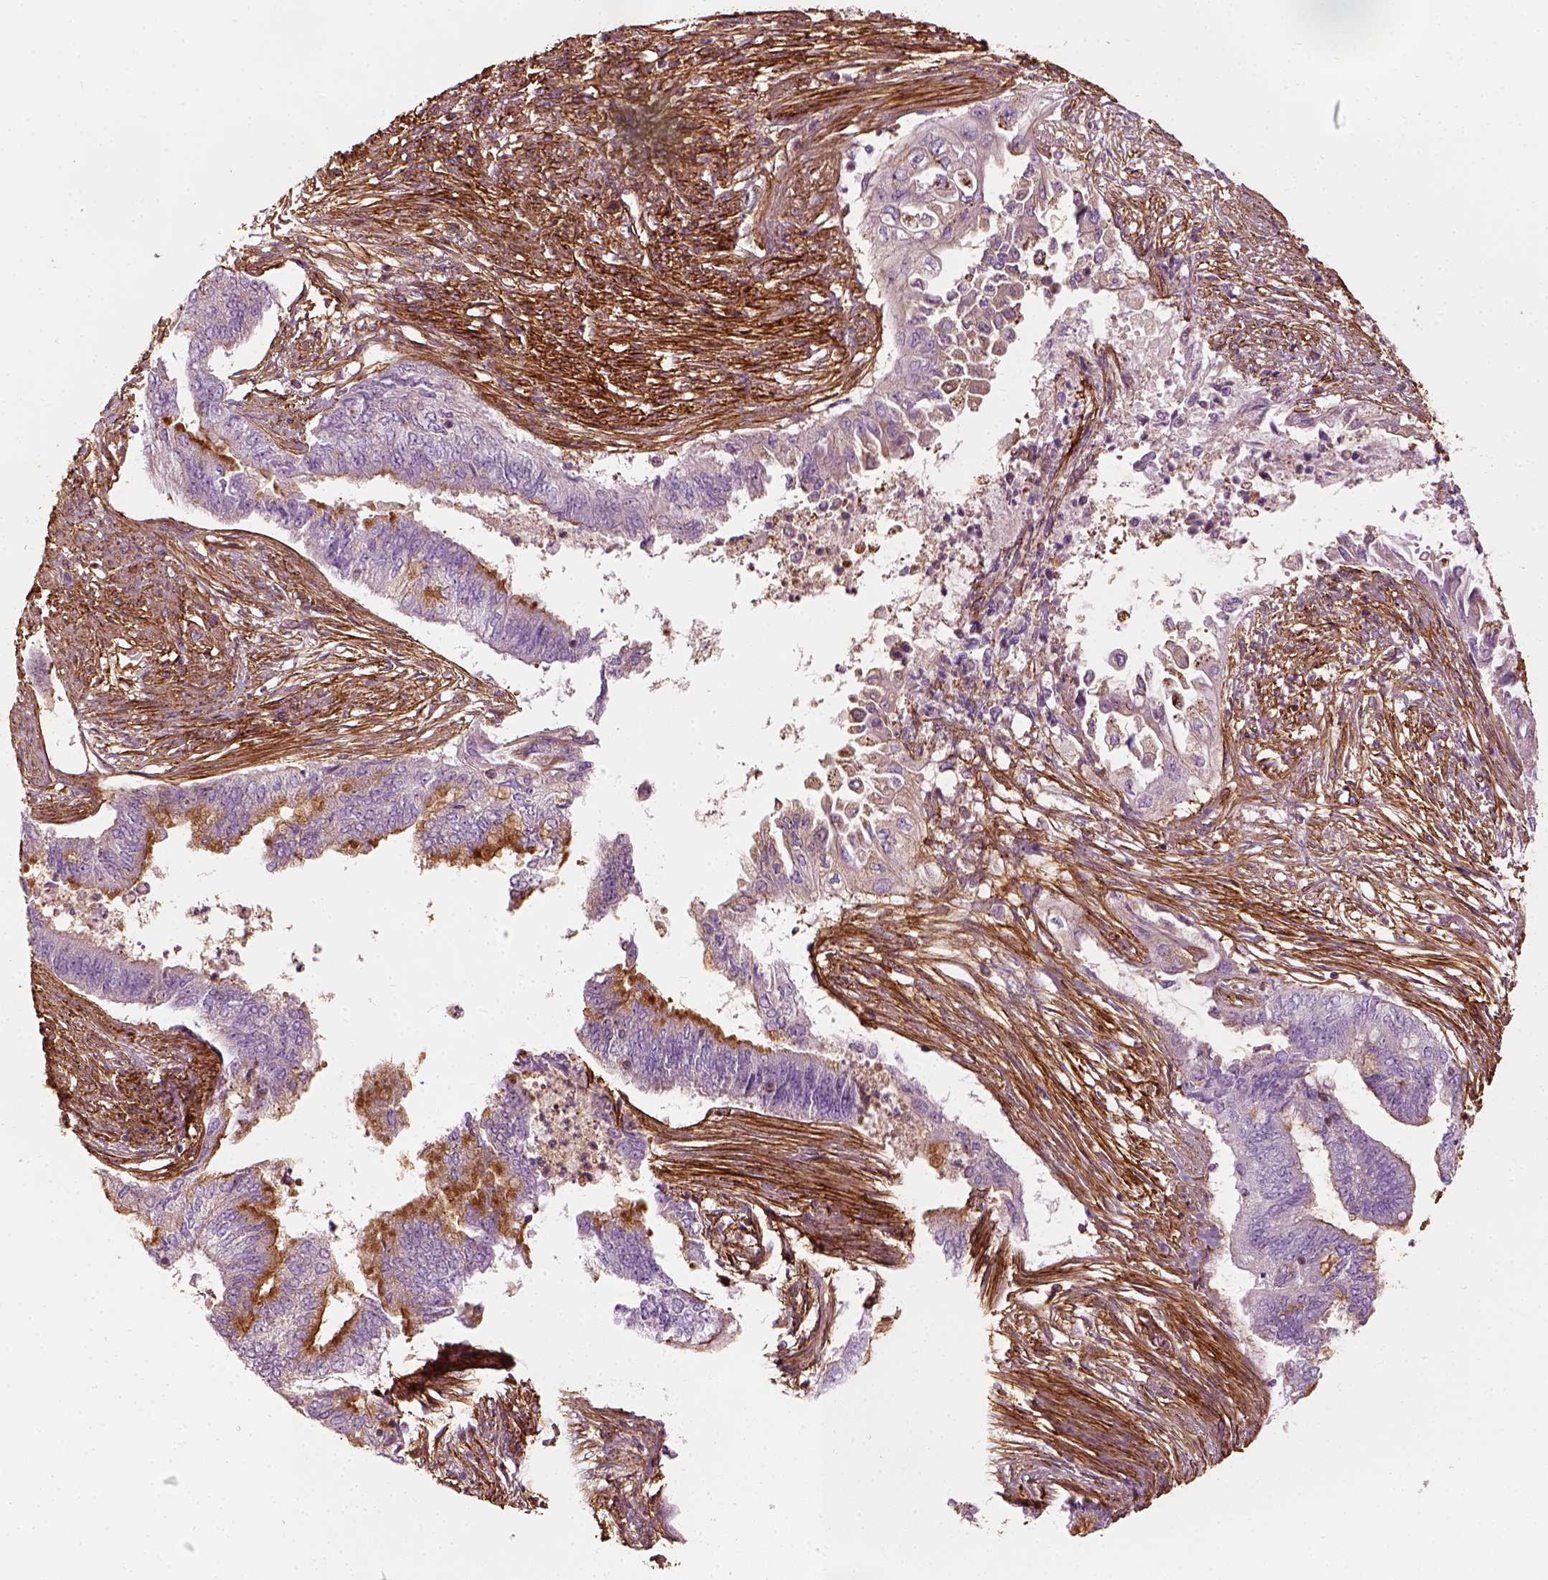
{"staining": {"intensity": "negative", "quantity": "none", "location": "none"}, "tissue": "endometrial cancer", "cell_type": "Tumor cells", "image_type": "cancer", "snomed": [{"axis": "morphology", "description": "Adenocarcinoma, NOS"}, {"axis": "topography", "description": "Endometrium"}], "caption": "High magnification brightfield microscopy of adenocarcinoma (endometrial) stained with DAB (3,3'-diaminobenzidine) (brown) and counterstained with hematoxylin (blue): tumor cells show no significant staining.", "gene": "COL6A2", "patient": {"sex": "female", "age": 65}}